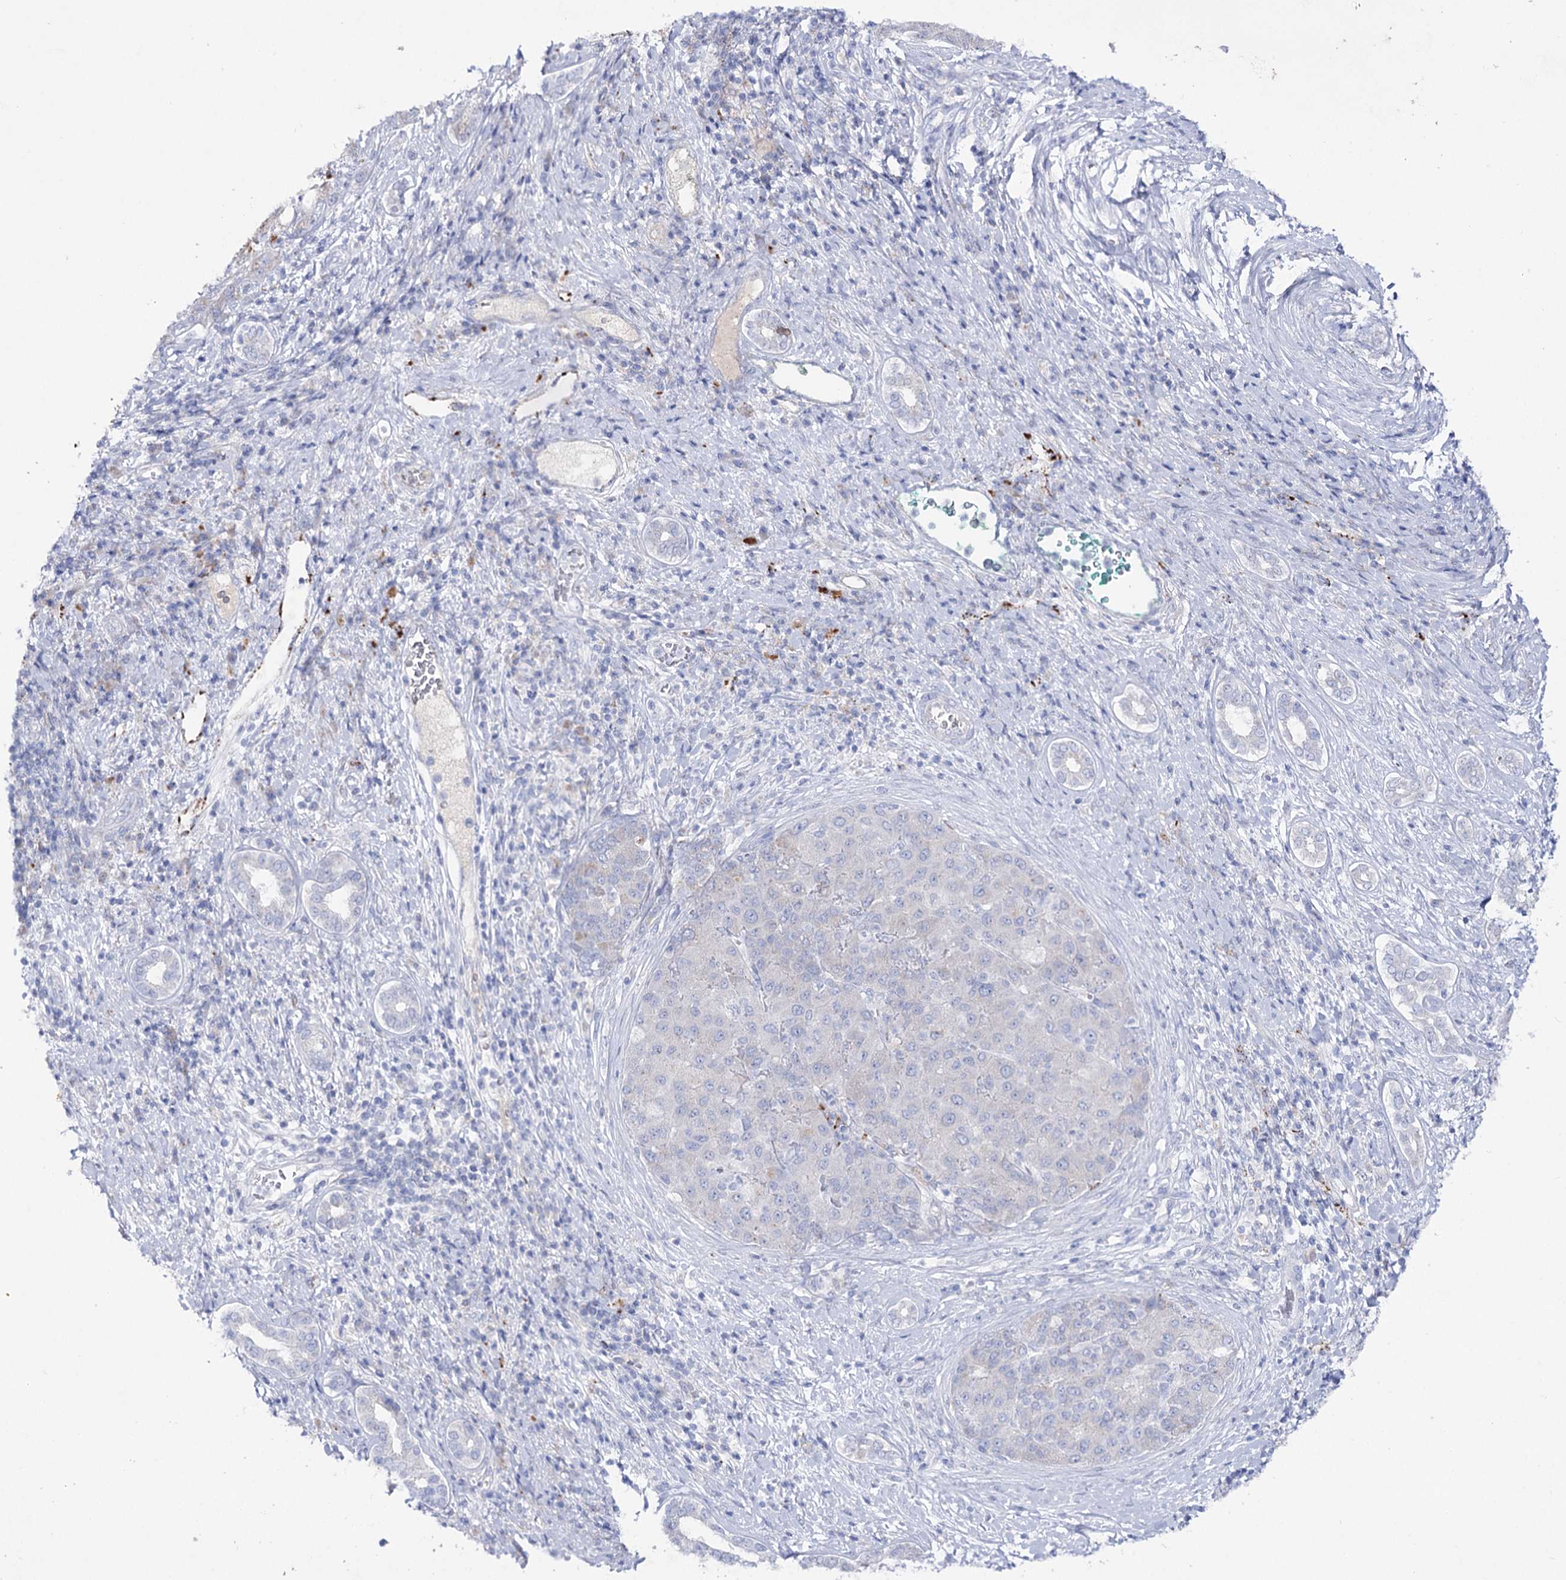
{"staining": {"intensity": "negative", "quantity": "none", "location": "none"}, "tissue": "liver cancer", "cell_type": "Tumor cells", "image_type": "cancer", "snomed": [{"axis": "morphology", "description": "Carcinoma, Hepatocellular, NOS"}, {"axis": "topography", "description": "Liver"}], "caption": "Tumor cells show no significant staining in liver cancer.", "gene": "NAGLU", "patient": {"sex": "male", "age": 65}}